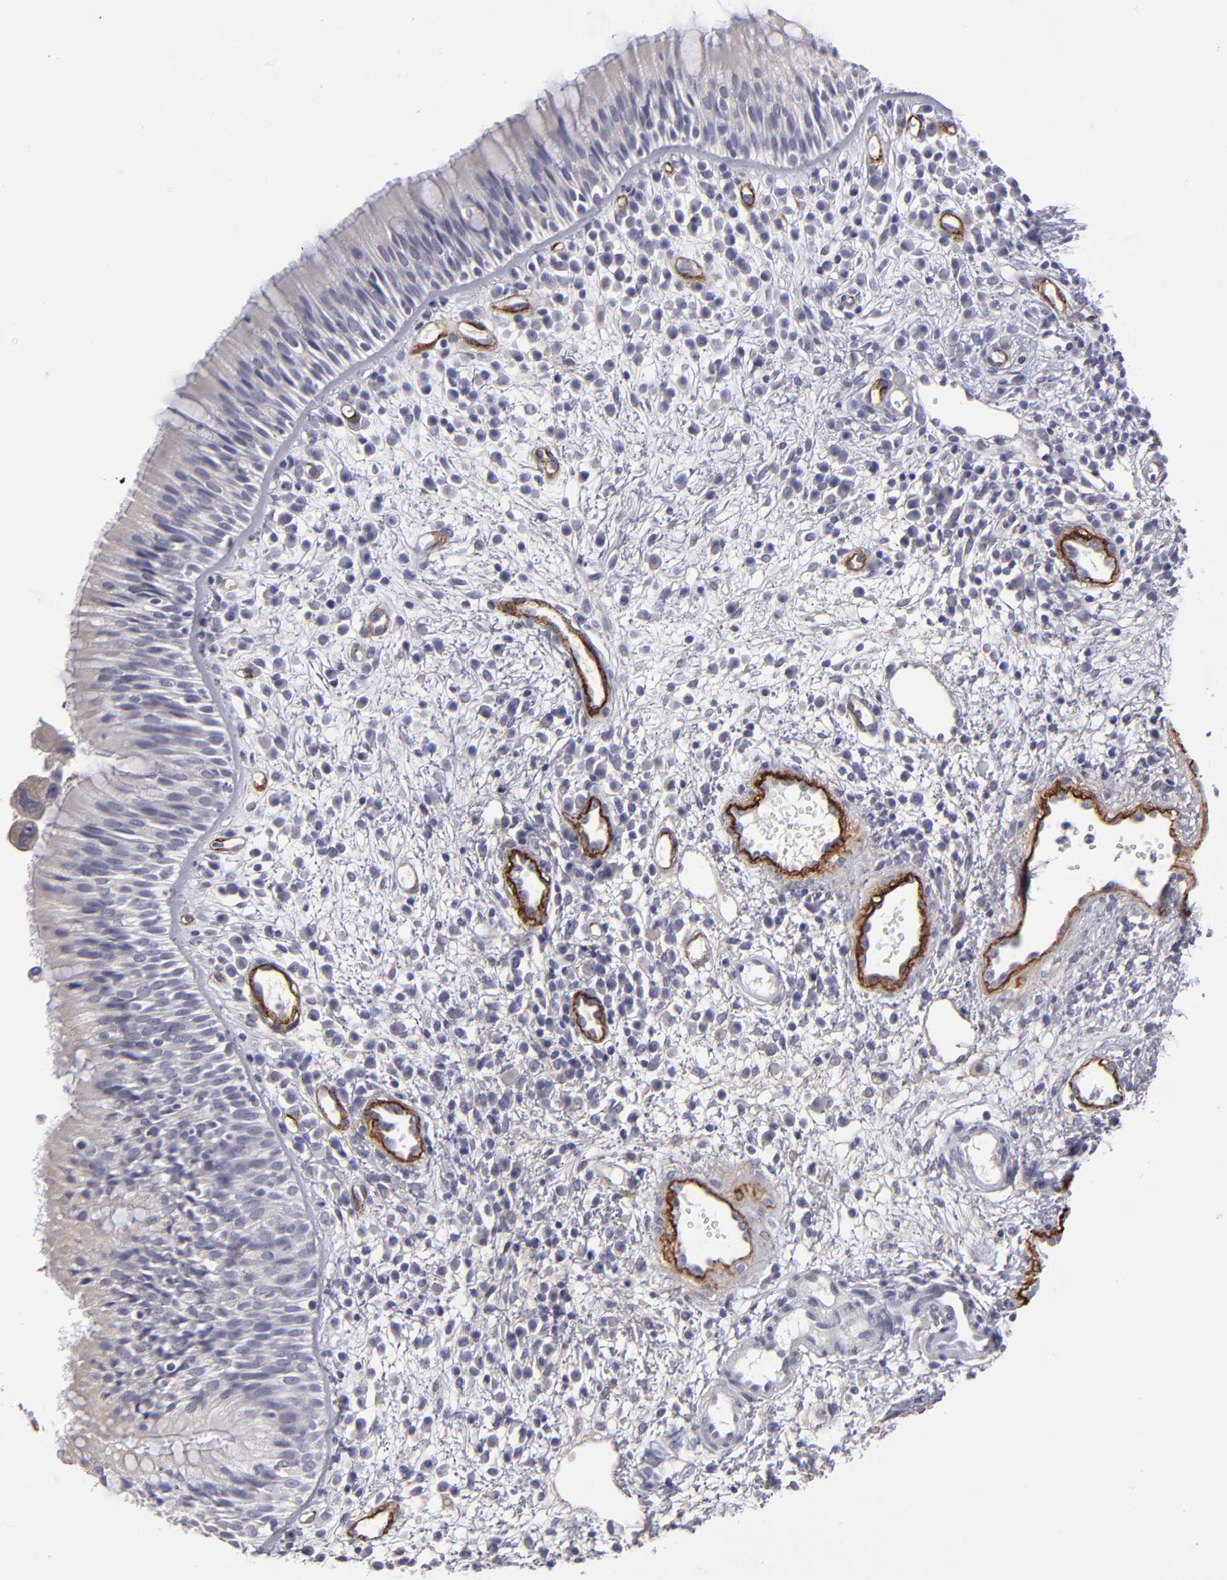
{"staining": {"intensity": "weak", "quantity": "<25%", "location": "cytoplasmic/membranous"}, "tissue": "nasopharynx", "cell_type": "Respiratory epithelial cells", "image_type": "normal", "snomed": [{"axis": "morphology", "description": "Normal tissue, NOS"}, {"axis": "morphology", "description": "Inflammation, NOS"}, {"axis": "morphology", "description": "Malignant melanoma, Metastatic site"}, {"axis": "topography", "description": "Nasopharynx"}], "caption": "There is no significant staining in respiratory epithelial cells of nasopharynx. Nuclei are stained in blue.", "gene": "ZNF175", "patient": {"sex": "female", "age": 55}}